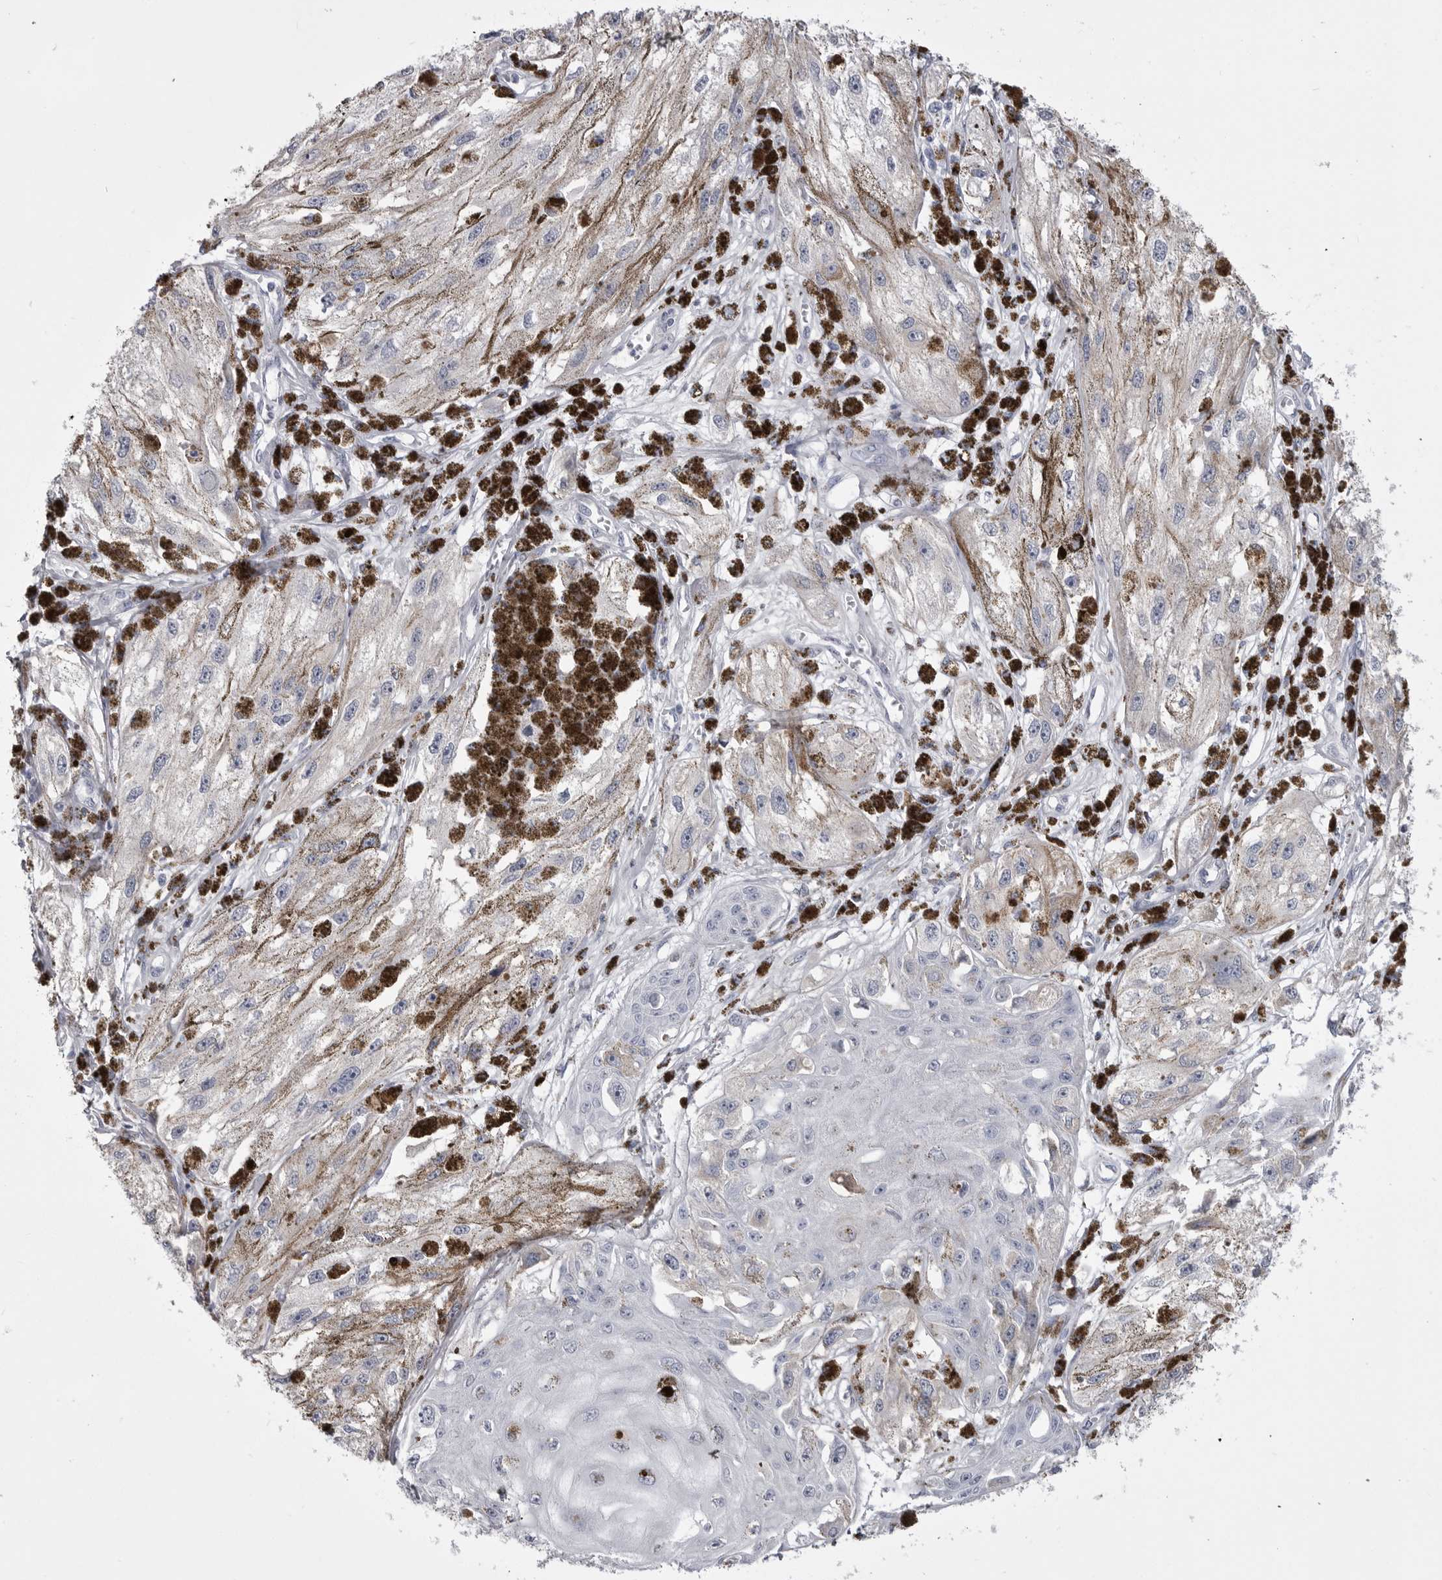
{"staining": {"intensity": "weak", "quantity": "25%-75%", "location": "cytoplasmic/membranous"}, "tissue": "melanoma", "cell_type": "Tumor cells", "image_type": "cancer", "snomed": [{"axis": "morphology", "description": "Malignant melanoma, NOS"}, {"axis": "topography", "description": "Skin"}], "caption": "Tumor cells show weak cytoplasmic/membranous positivity in about 25%-75% of cells in melanoma.", "gene": "ANK2", "patient": {"sex": "male", "age": 88}}